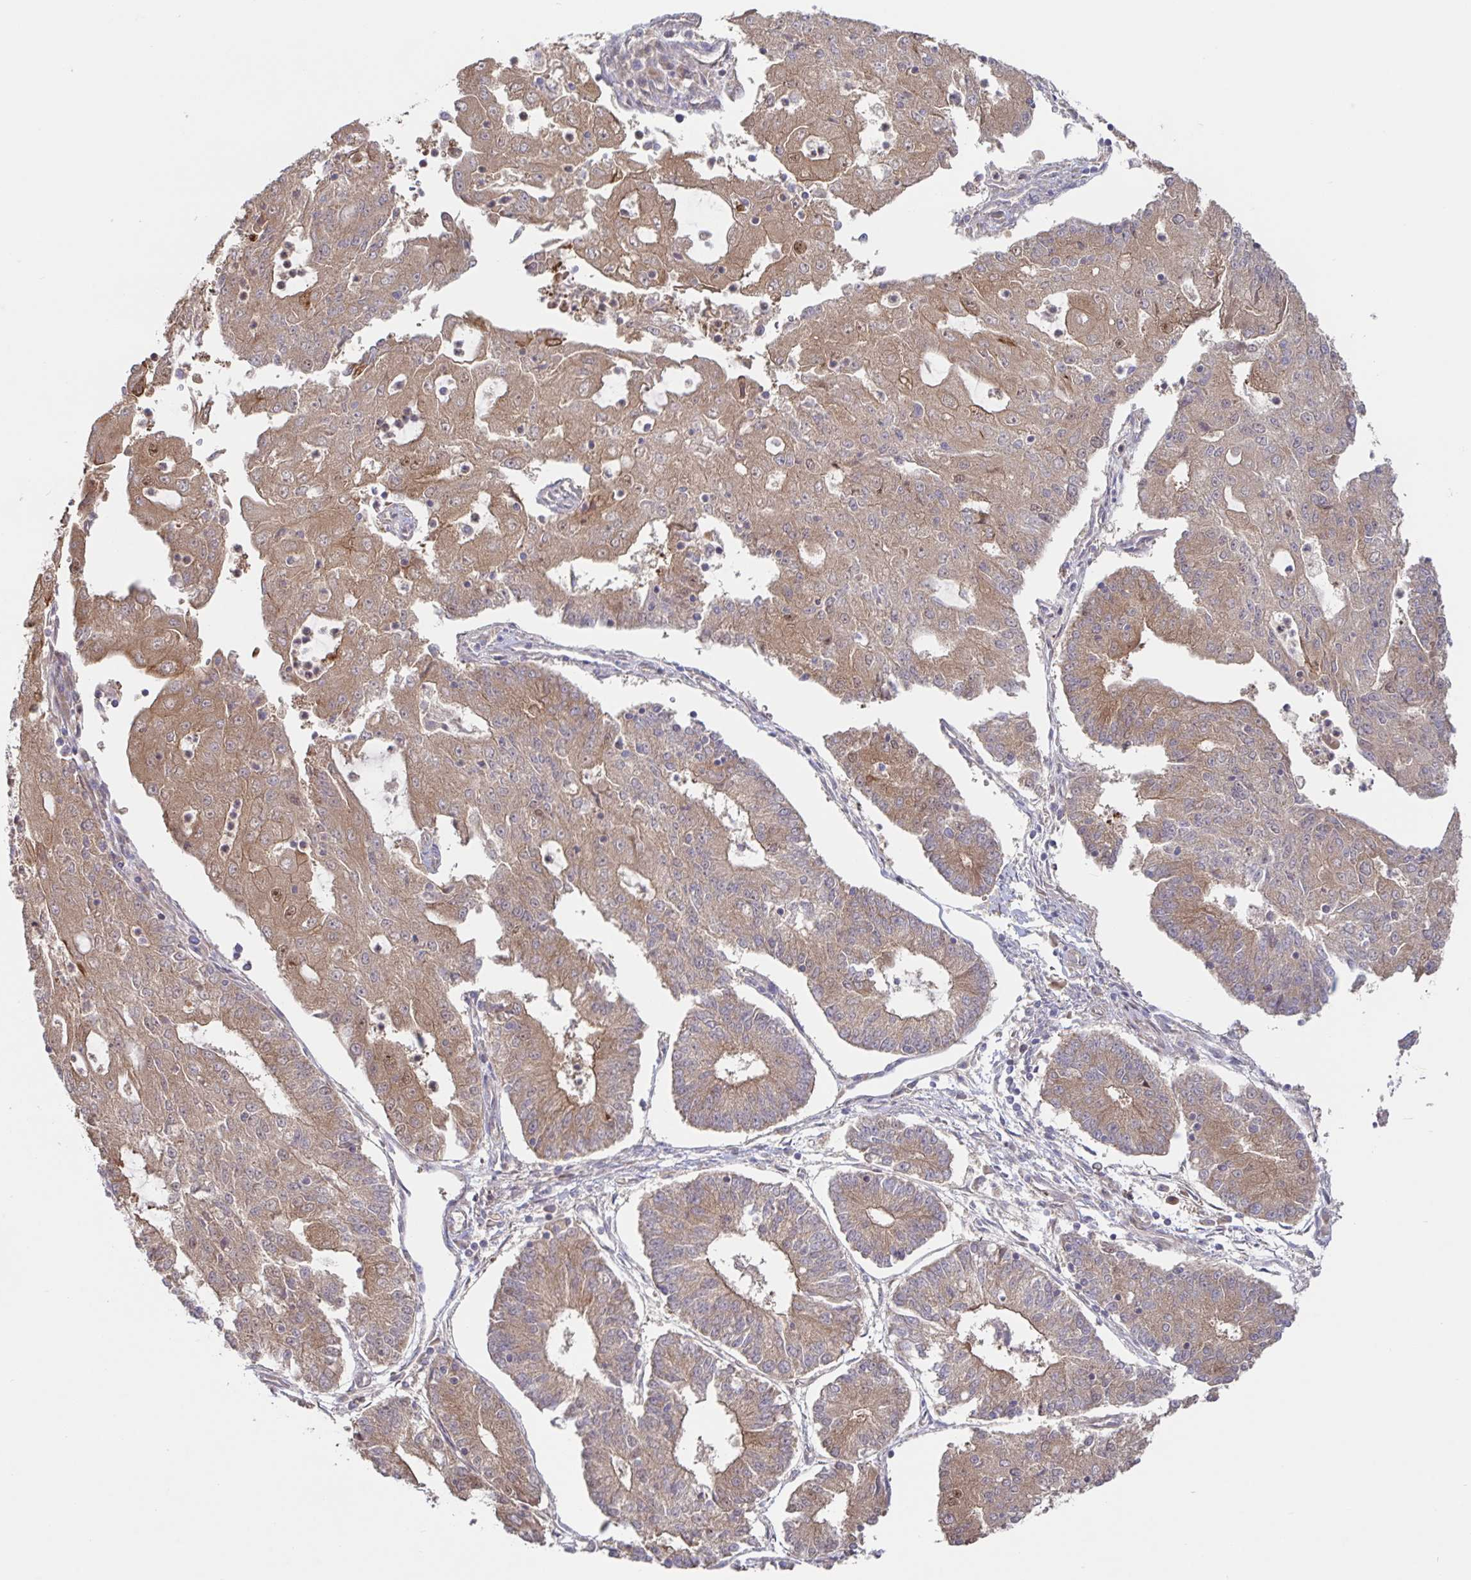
{"staining": {"intensity": "weak", "quantity": ">75%", "location": "cytoplasmic/membranous"}, "tissue": "endometrial cancer", "cell_type": "Tumor cells", "image_type": "cancer", "snomed": [{"axis": "morphology", "description": "Adenocarcinoma, NOS"}, {"axis": "topography", "description": "Endometrium"}], "caption": "This is a photomicrograph of immunohistochemistry (IHC) staining of endometrial adenocarcinoma, which shows weak expression in the cytoplasmic/membranous of tumor cells.", "gene": "AACS", "patient": {"sex": "female", "age": 56}}